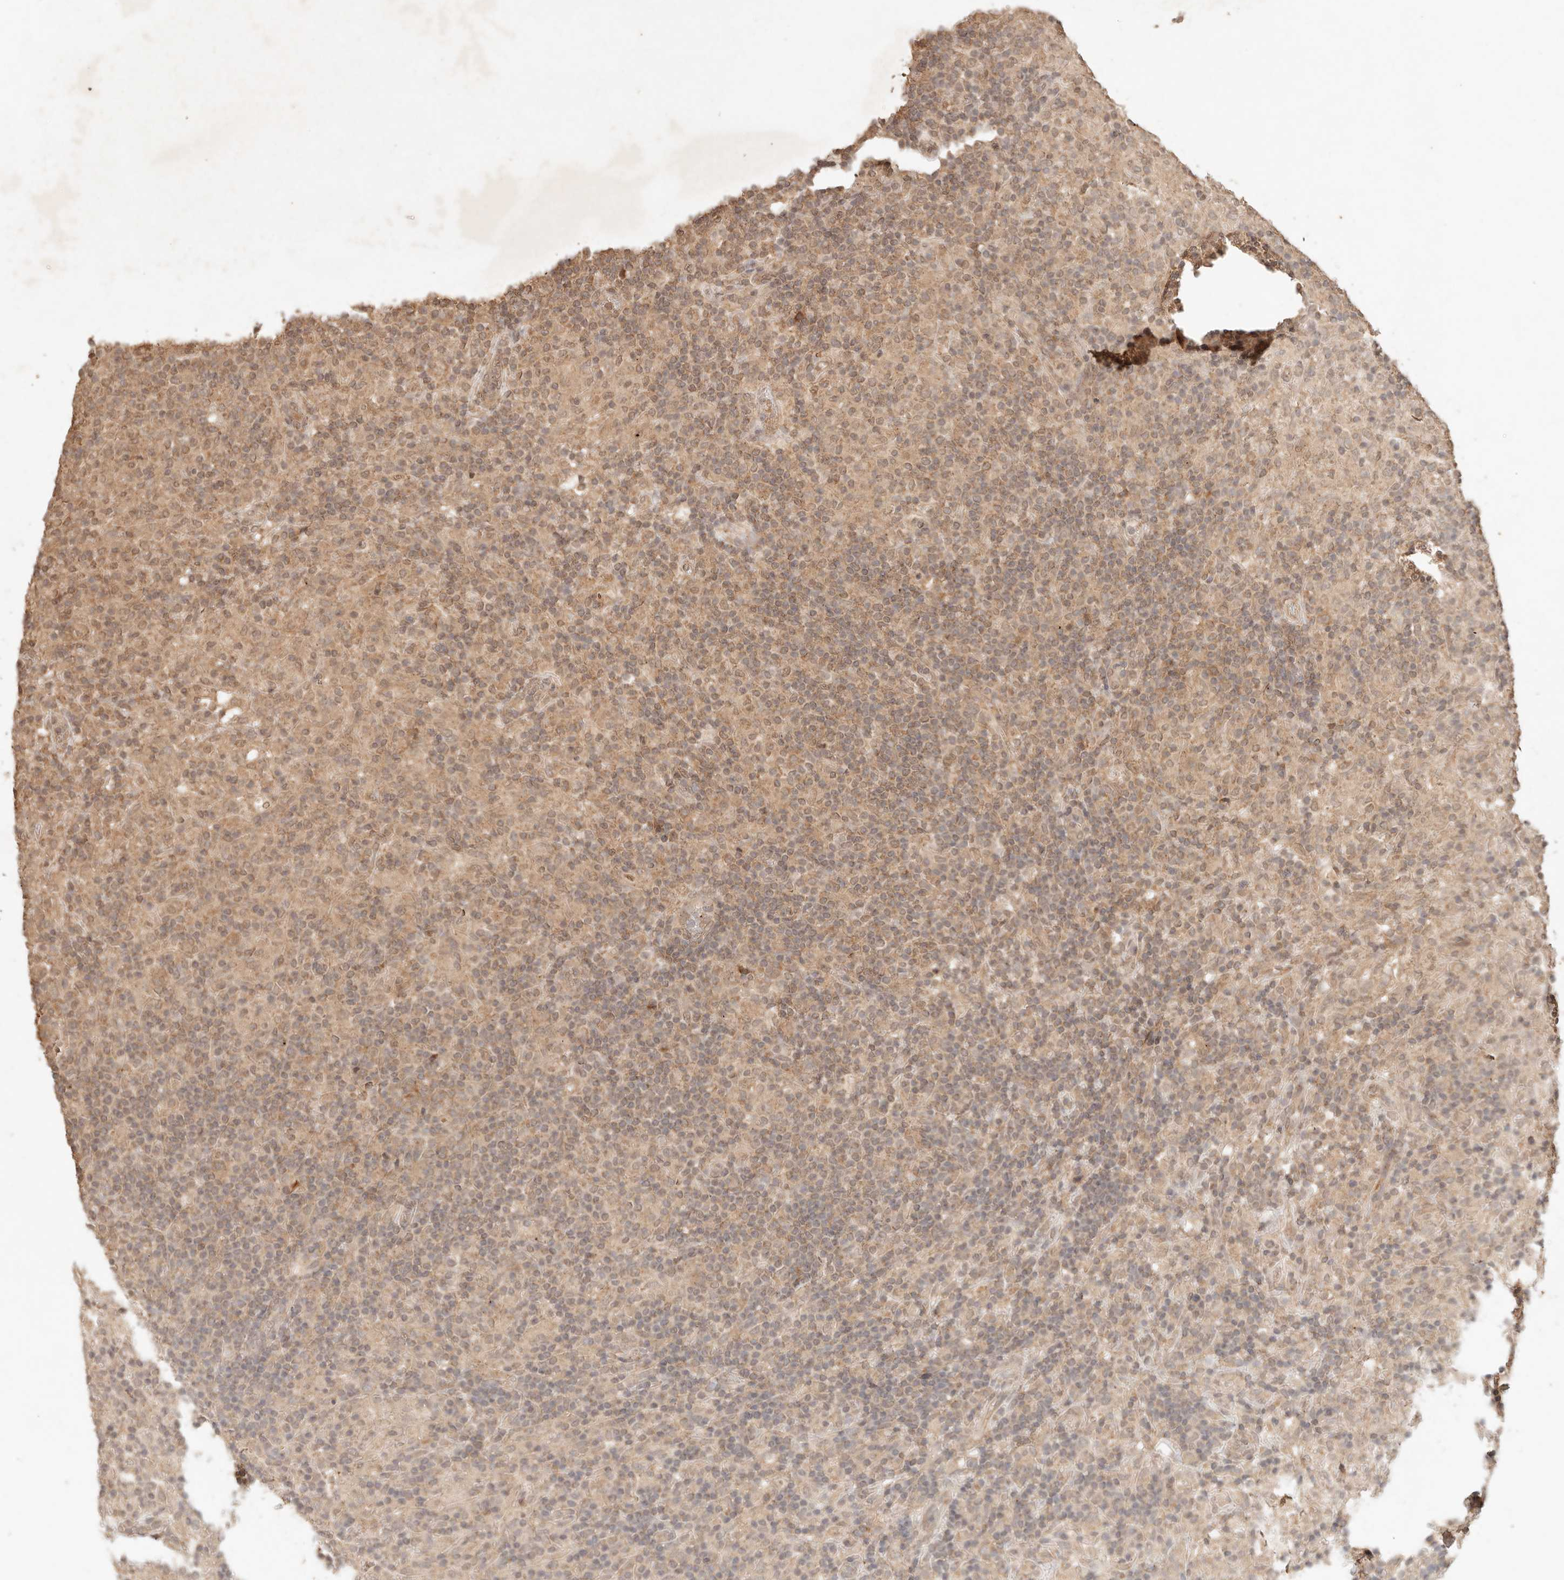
{"staining": {"intensity": "weak", "quantity": ">75%", "location": "cytoplasmic/membranous"}, "tissue": "lymphoma", "cell_type": "Tumor cells", "image_type": "cancer", "snomed": [{"axis": "morphology", "description": "Hodgkin's disease, NOS"}, {"axis": "topography", "description": "Lymph node"}], "caption": "Human Hodgkin's disease stained with a brown dye exhibits weak cytoplasmic/membranous positive staining in about >75% of tumor cells.", "gene": "LMO4", "patient": {"sex": "male", "age": 70}}